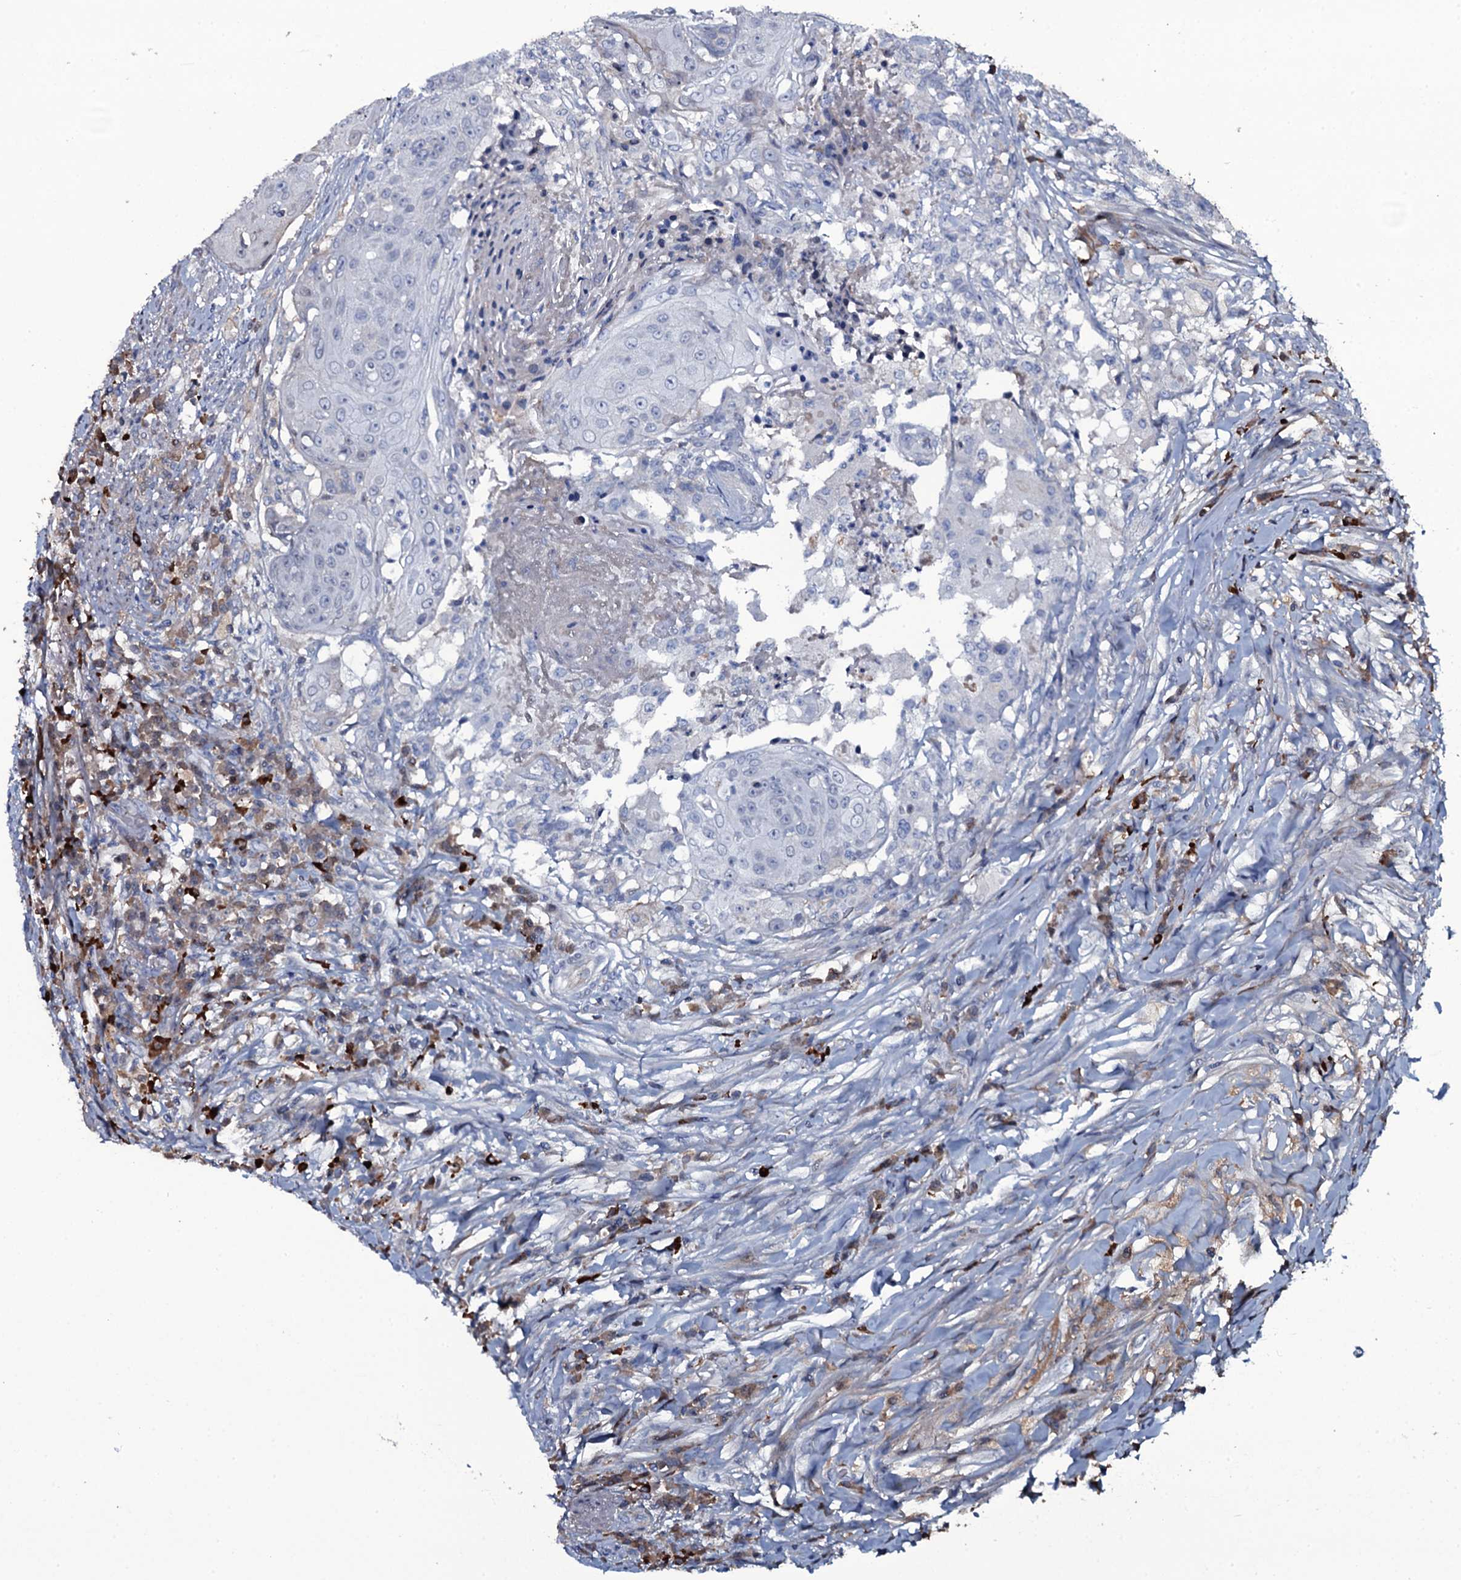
{"staining": {"intensity": "negative", "quantity": "none", "location": "none"}, "tissue": "urothelial cancer", "cell_type": "Tumor cells", "image_type": "cancer", "snomed": [{"axis": "morphology", "description": "Urothelial carcinoma, High grade"}, {"axis": "topography", "description": "Urinary bladder"}], "caption": "A high-resolution micrograph shows immunohistochemistry (IHC) staining of urothelial cancer, which displays no significant positivity in tumor cells.", "gene": "LYG2", "patient": {"sex": "female", "age": 63}}